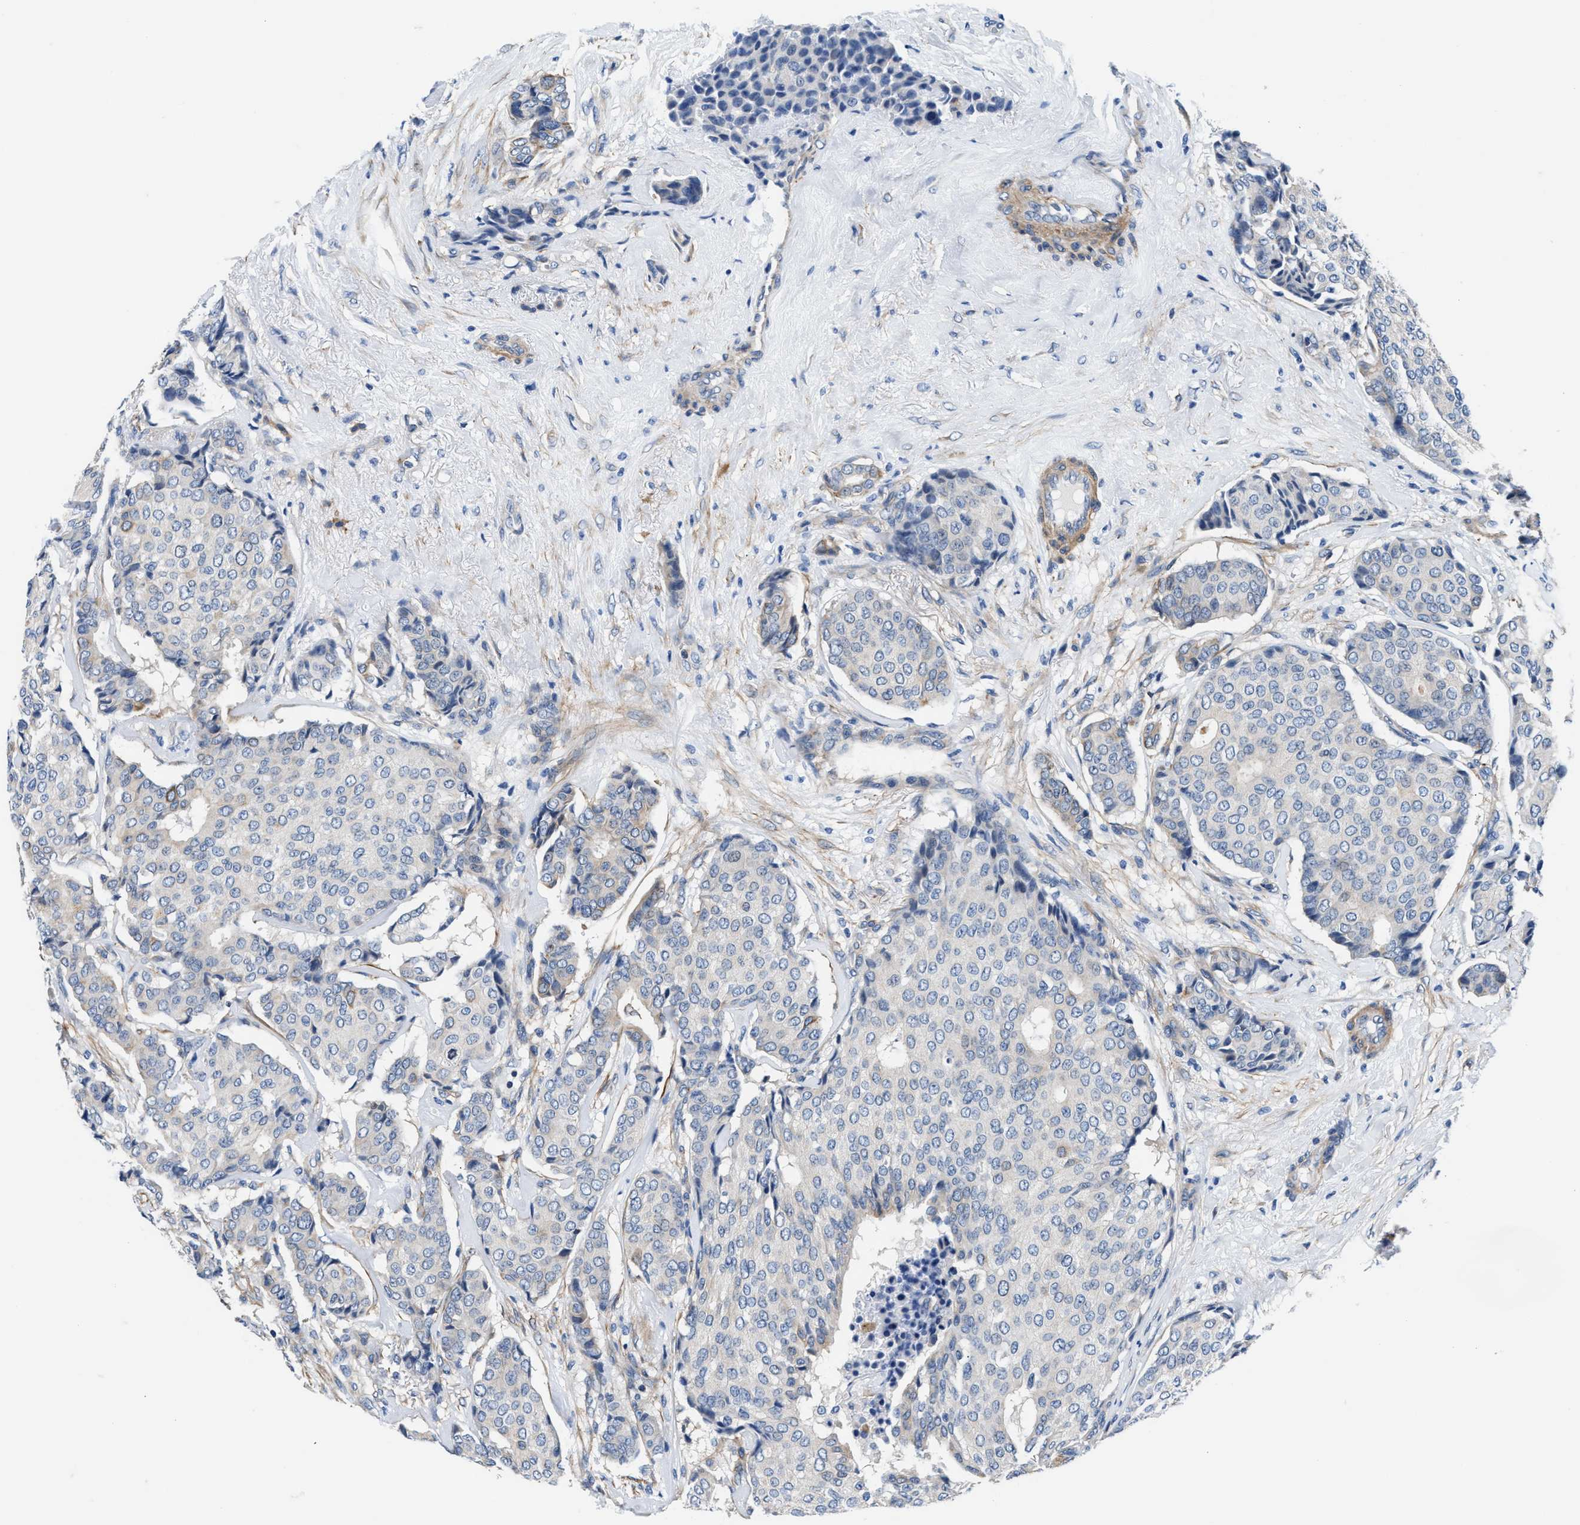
{"staining": {"intensity": "negative", "quantity": "none", "location": "none"}, "tissue": "breast cancer", "cell_type": "Tumor cells", "image_type": "cancer", "snomed": [{"axis": "morphology", "description": "Duct carcinoma"}, {"axis": "topography", "description": "Breast"}], "caption": "Breast intraductal carcinoma was stained to show a protein in brown. There is no significant expression in tumor cells.", "gene": "PARG", "patient": {"sex": "female", "age": 75}}